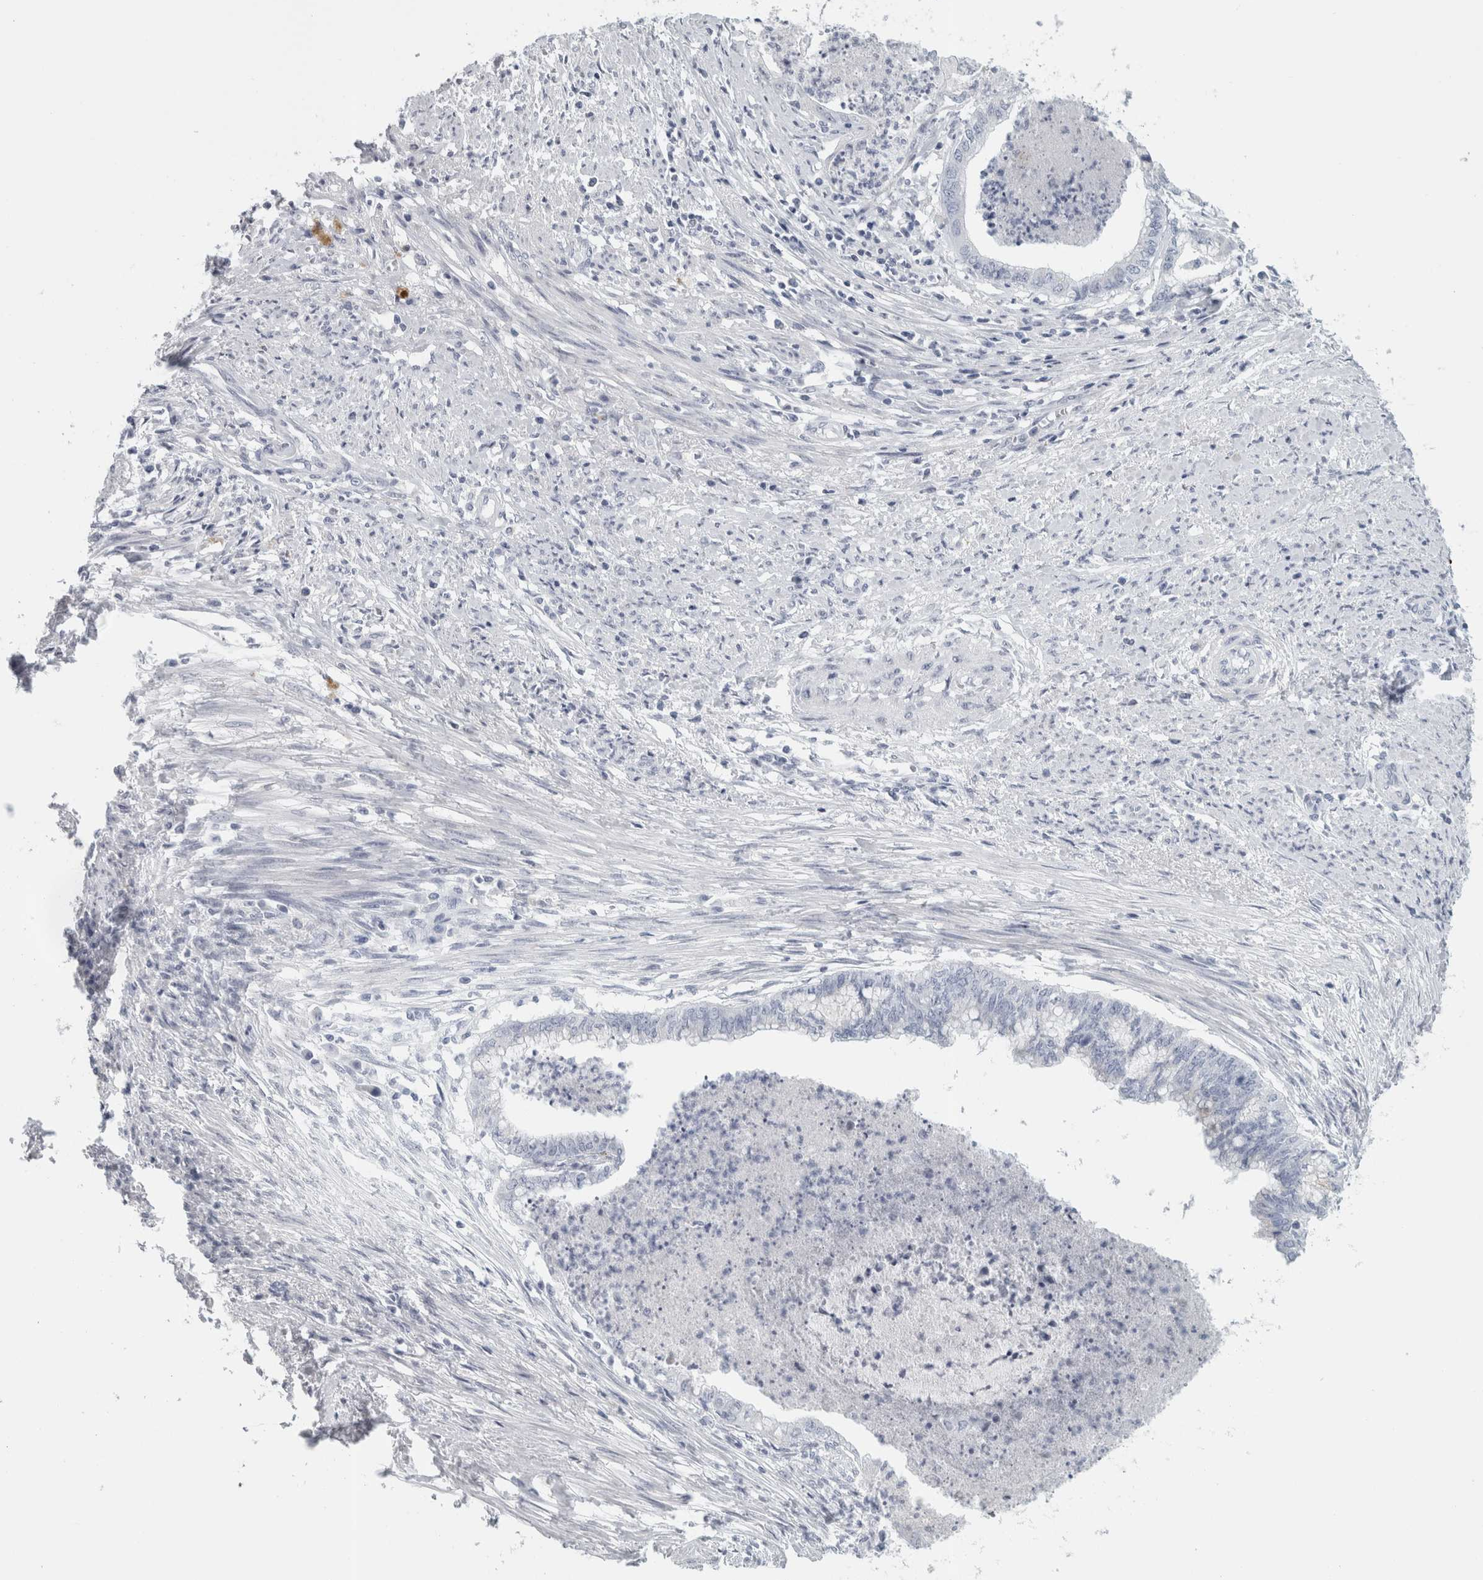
{"staining": {"intensity": "negative", "quantity": "none", "location": "none"}, "tissue": "endometrial cancer", "cell_type": "Tumor cells", "image_type": "cancer", "snomed": [{"axis": "morphology", "description": "Necrosis, NOS"}, {"axis": "morphology", "description": "Adenocarcinoma, NOS"}, {"axis": "topography", "description": "Endometrium"}], "caption": "Photomicrograph shows no protein positivity in tumor cells of adenocarcinoma (endometrial) tissue.", "gene": "CPE", "patient": {"sex": "female", "age": 79}}